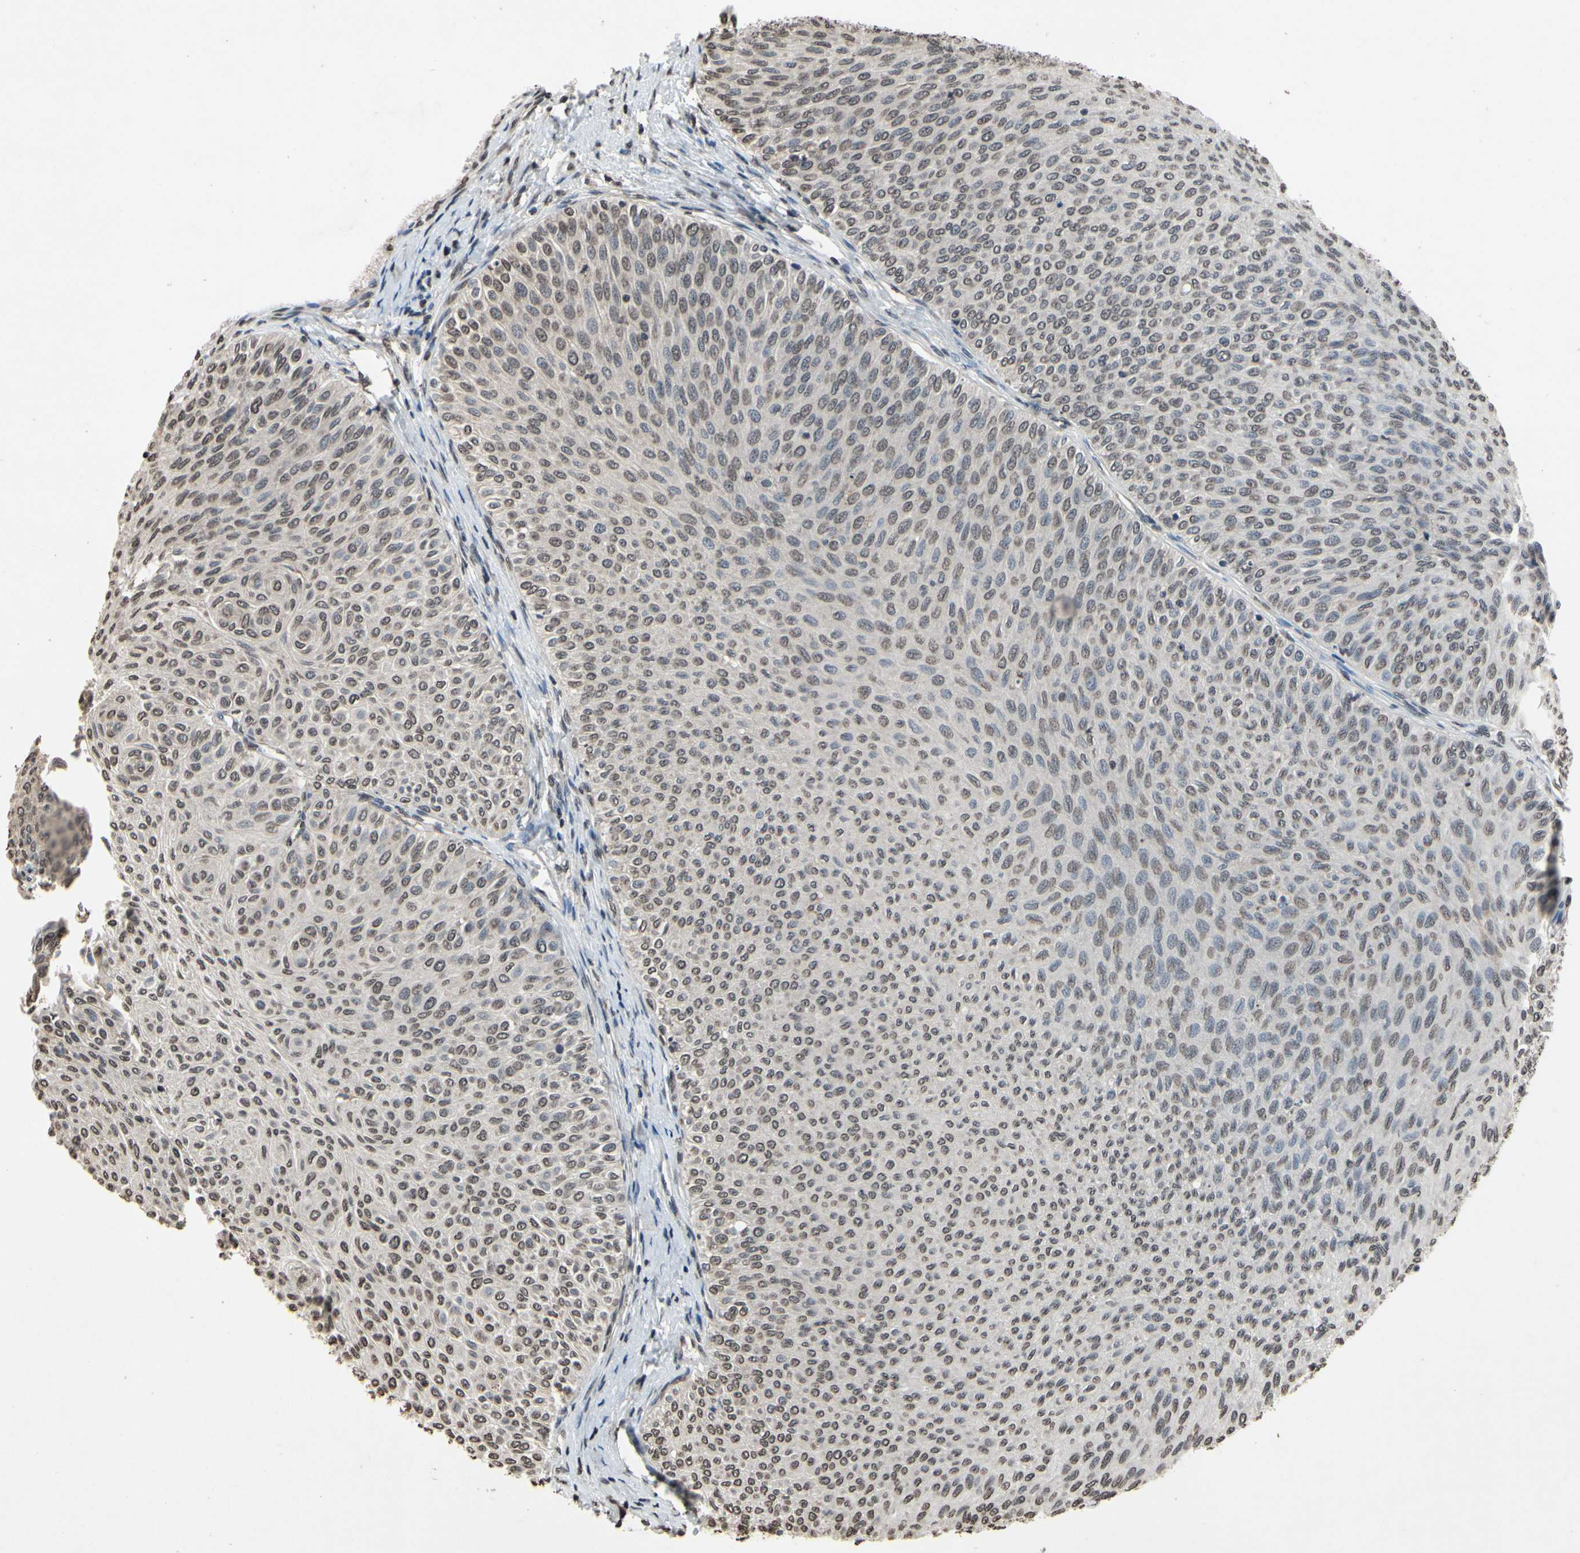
{"staining": {"intensity": "negative", "quantity": "none", "location": "none"}, "tissue": "urothelial cancer", "cell_type": "Tumor cells", "image_type": "cancer", "snomed": [{"axis": "morphology", "description": "Urothelial carcinoma, Low grade"}, {"axis": "topography", "description": "Urinary bladder"}], "caption": "The photomicrograph displays no staining of tumor cells in urothelial cancer. (DAB (3,3'-diaminobenzidine) immunohistochemistry, high magnification).", "gene": "HIPK2", "patient": {"sex": "male", "age": 78}}